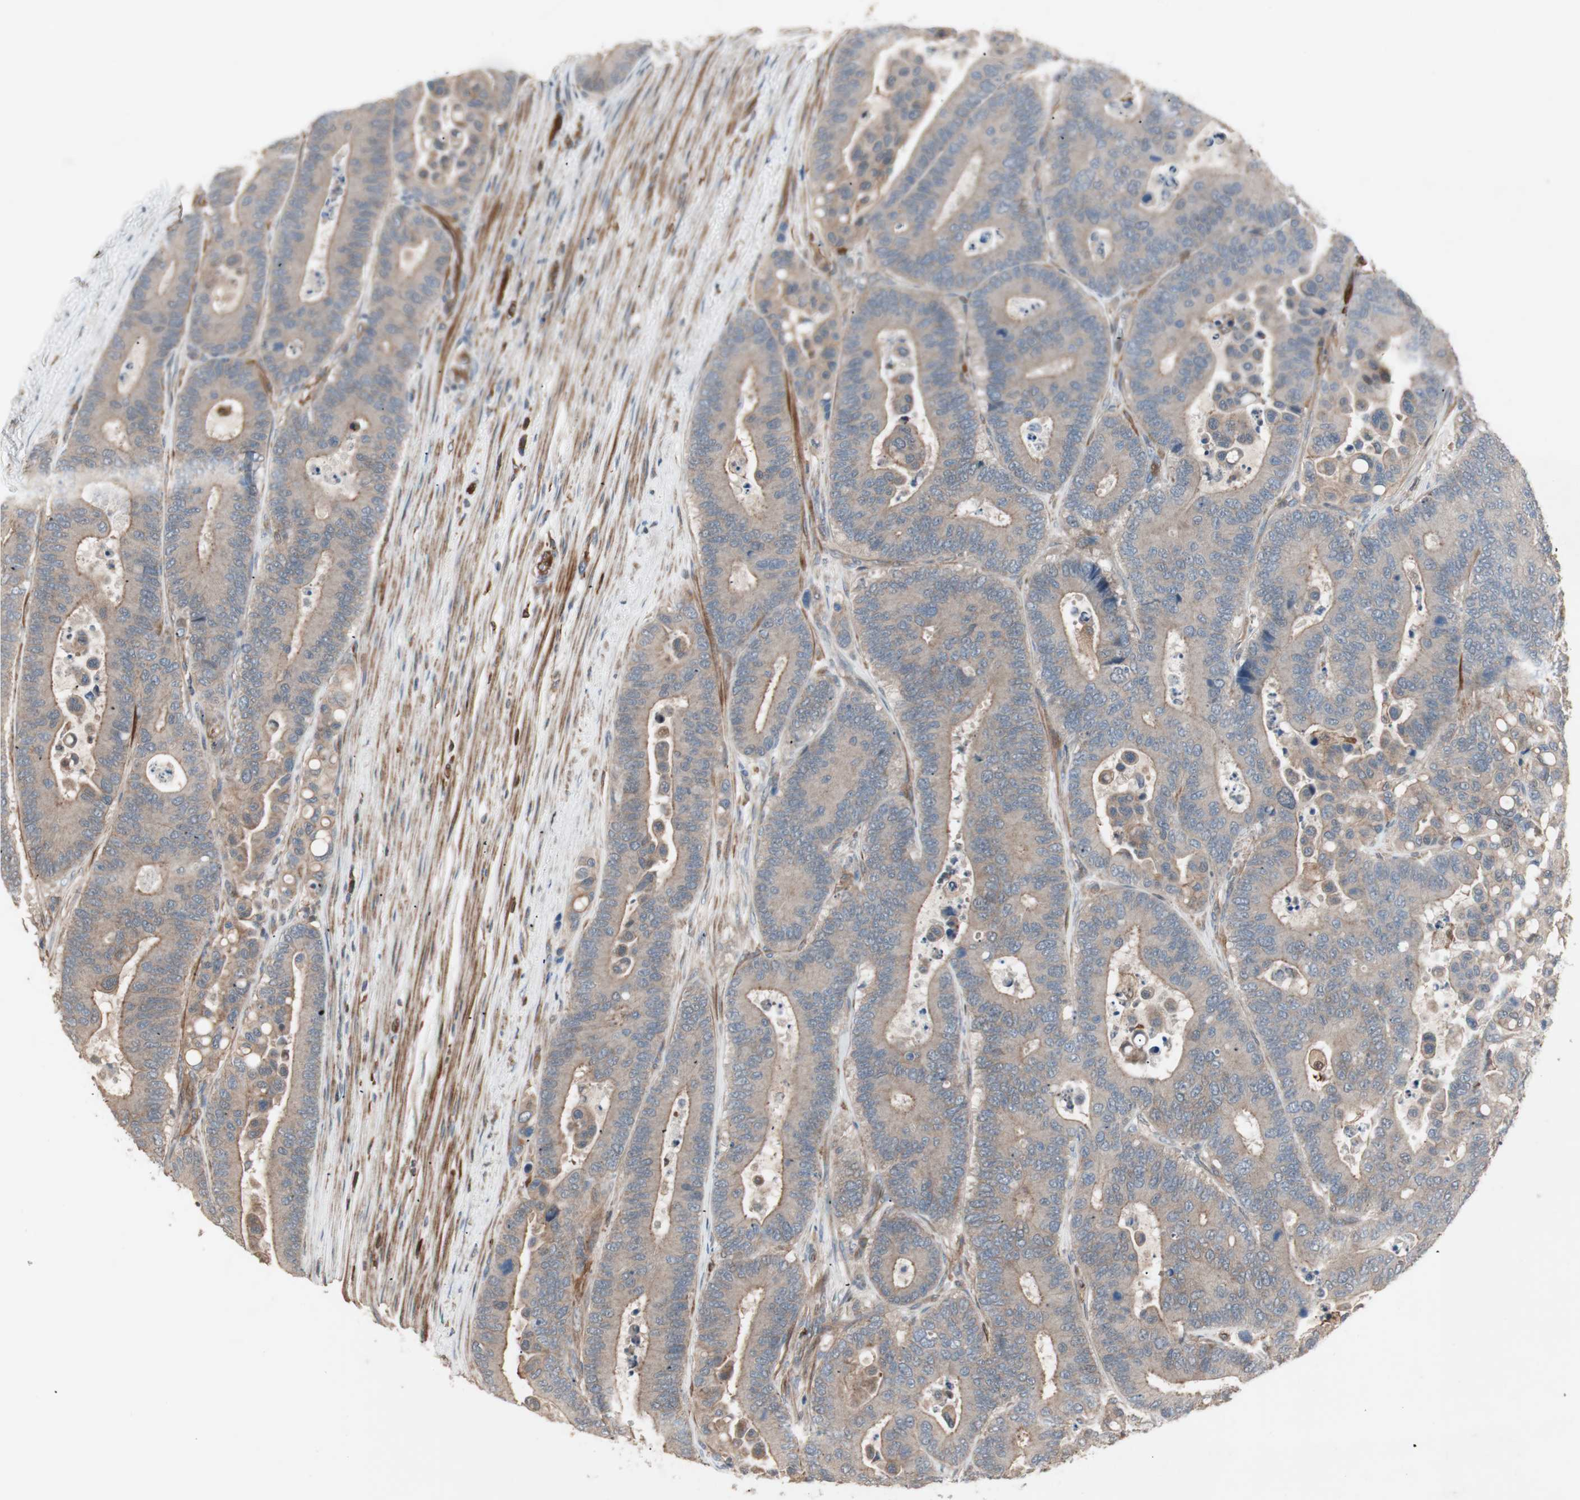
{"staining": {"intensity": "weak", "quantity": ">75%", "location": "cytoplasmic/membranous"}, "tissue": "colorectal cancer", "cell_type": "Tumor cells", "image_type": "cancer", "snomed": [{"axis": "morphology", "description": "Normal tissue, NOS"}, {"axis": "morphology", "description": "Adenocarcinoma, NOS"}, {"axis": "topography", "description": "Colon"}], "caption": "A histopathology image of colorectal cancer stained for a protein exhibits weak cytoplasmic/membranous brown staining in tumor cells.", "gene": "STAB1", "patient": {"sex": "male", "age": 82}}